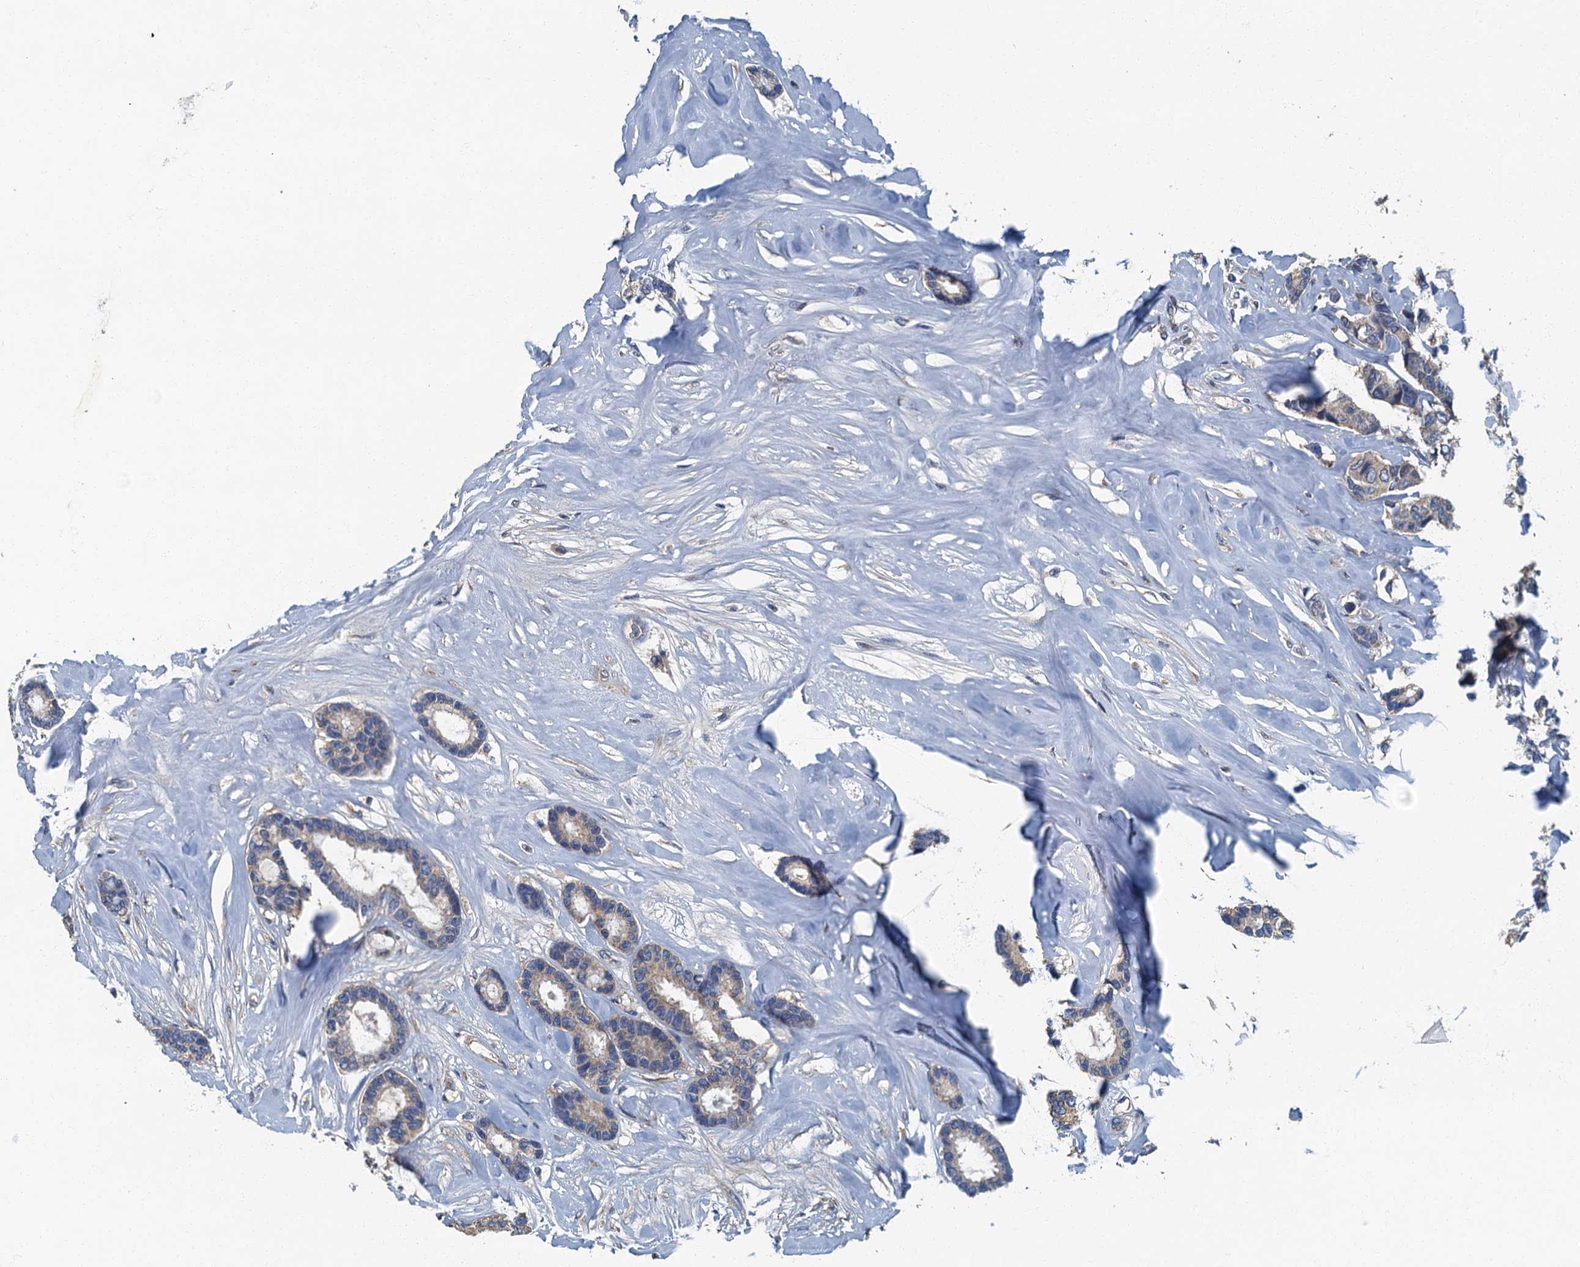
{"staining": {"intensity": "negative", "quantity": "none", "location": "none"}, "tissue": "breast cancer", "cell_type": "Tumor cells", "image_type": "cancer", "snomed": [{"axis": "morphology", "description": "Duct carcinoma"}, {"axis": "topography", "description": "Breast"}], "caption": "This is an immunohistochemistry histopathology image of breast cancer. There is no staining in tumor cells.", "gene": "DDX49", "patient": {"sex": "female", "age": 87}}